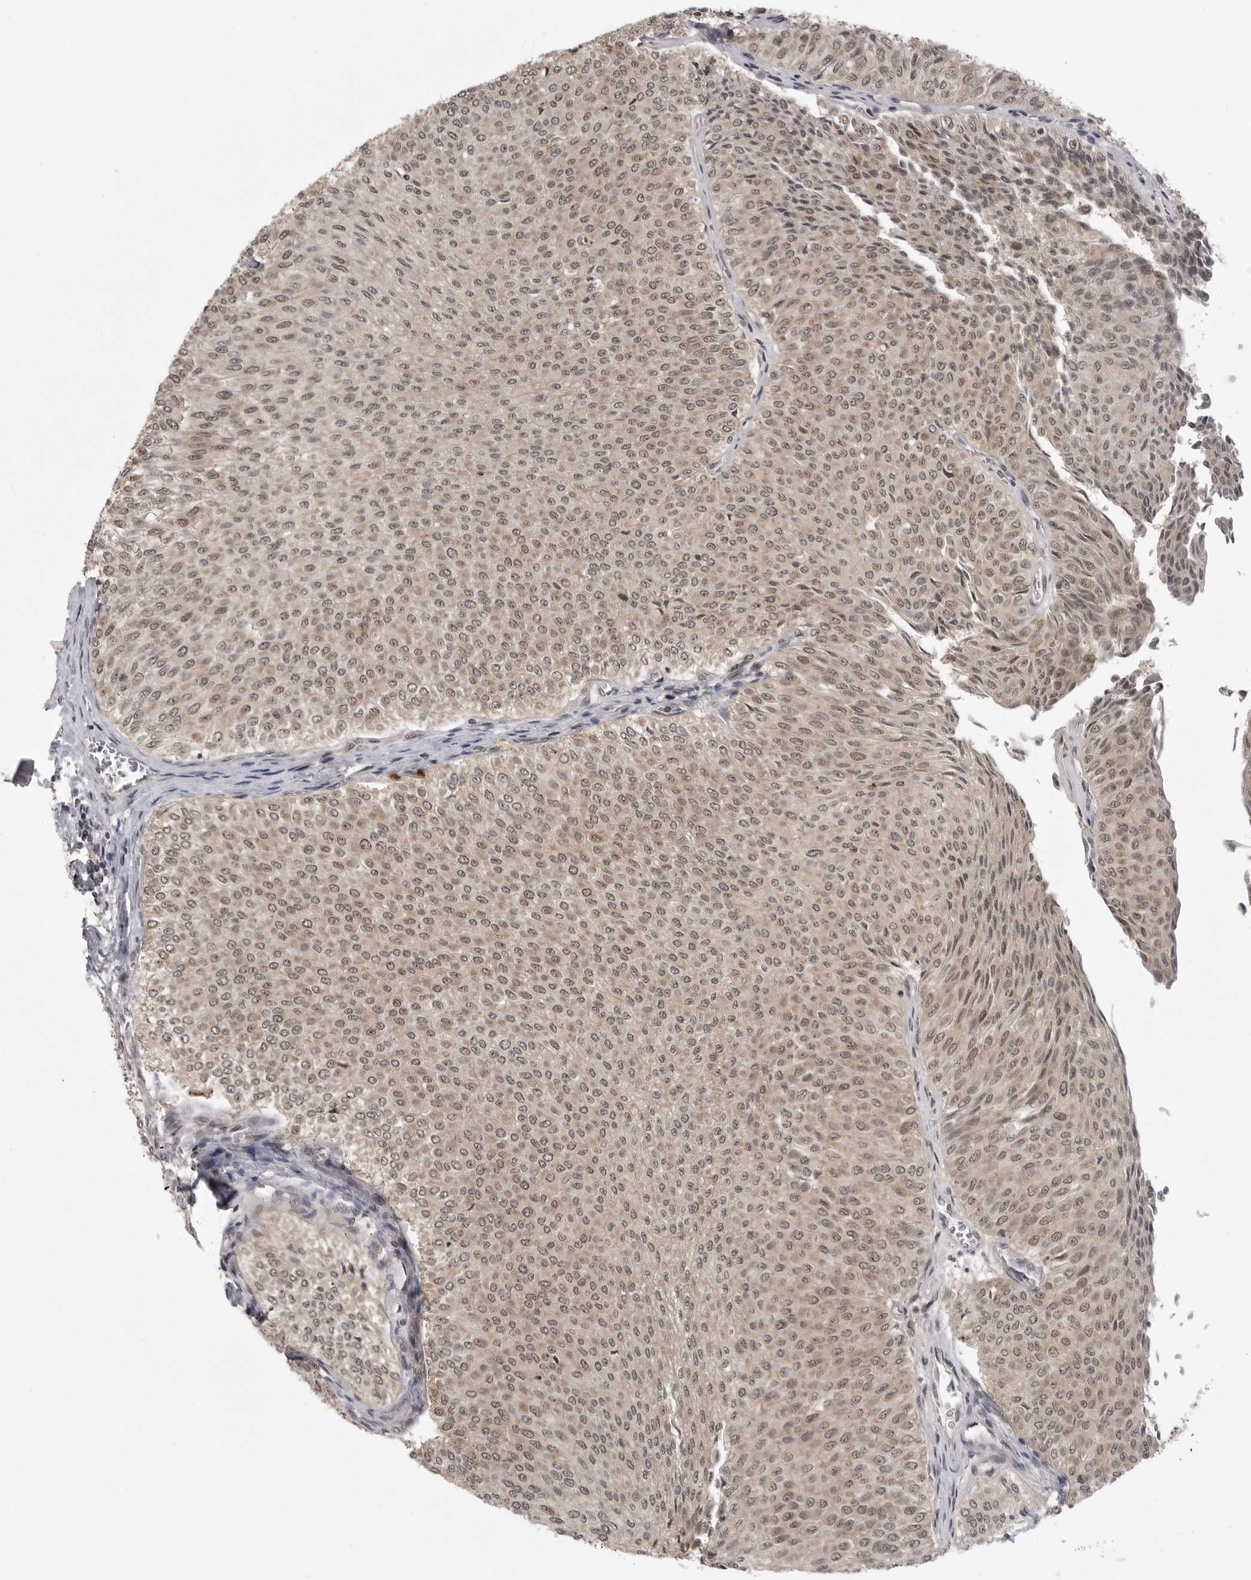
{"staining": {"intensity": "weak", "quantity": ">75%", "location": "cytoplasmic/membranous,nuclear"}, "tissue": "urothelial cancer", "cell_type": "Tumor cells", "image_type": "cancer", "snomed": [{"axis": "morphology", "description": "Urothelial carcinoma, Low grade"}, {"axis": "topography", "description": "Urinary bladder"}], "caption": "There is low levels of weak cytoplasmic/membranous and nuclear staining in tumor cells of urothelial carcinoma (low-grade), as demonstrated by immunohistochemical staining (brown color).", "gene": "PEG3", "patient": {"sex": "male", "age": 78}}